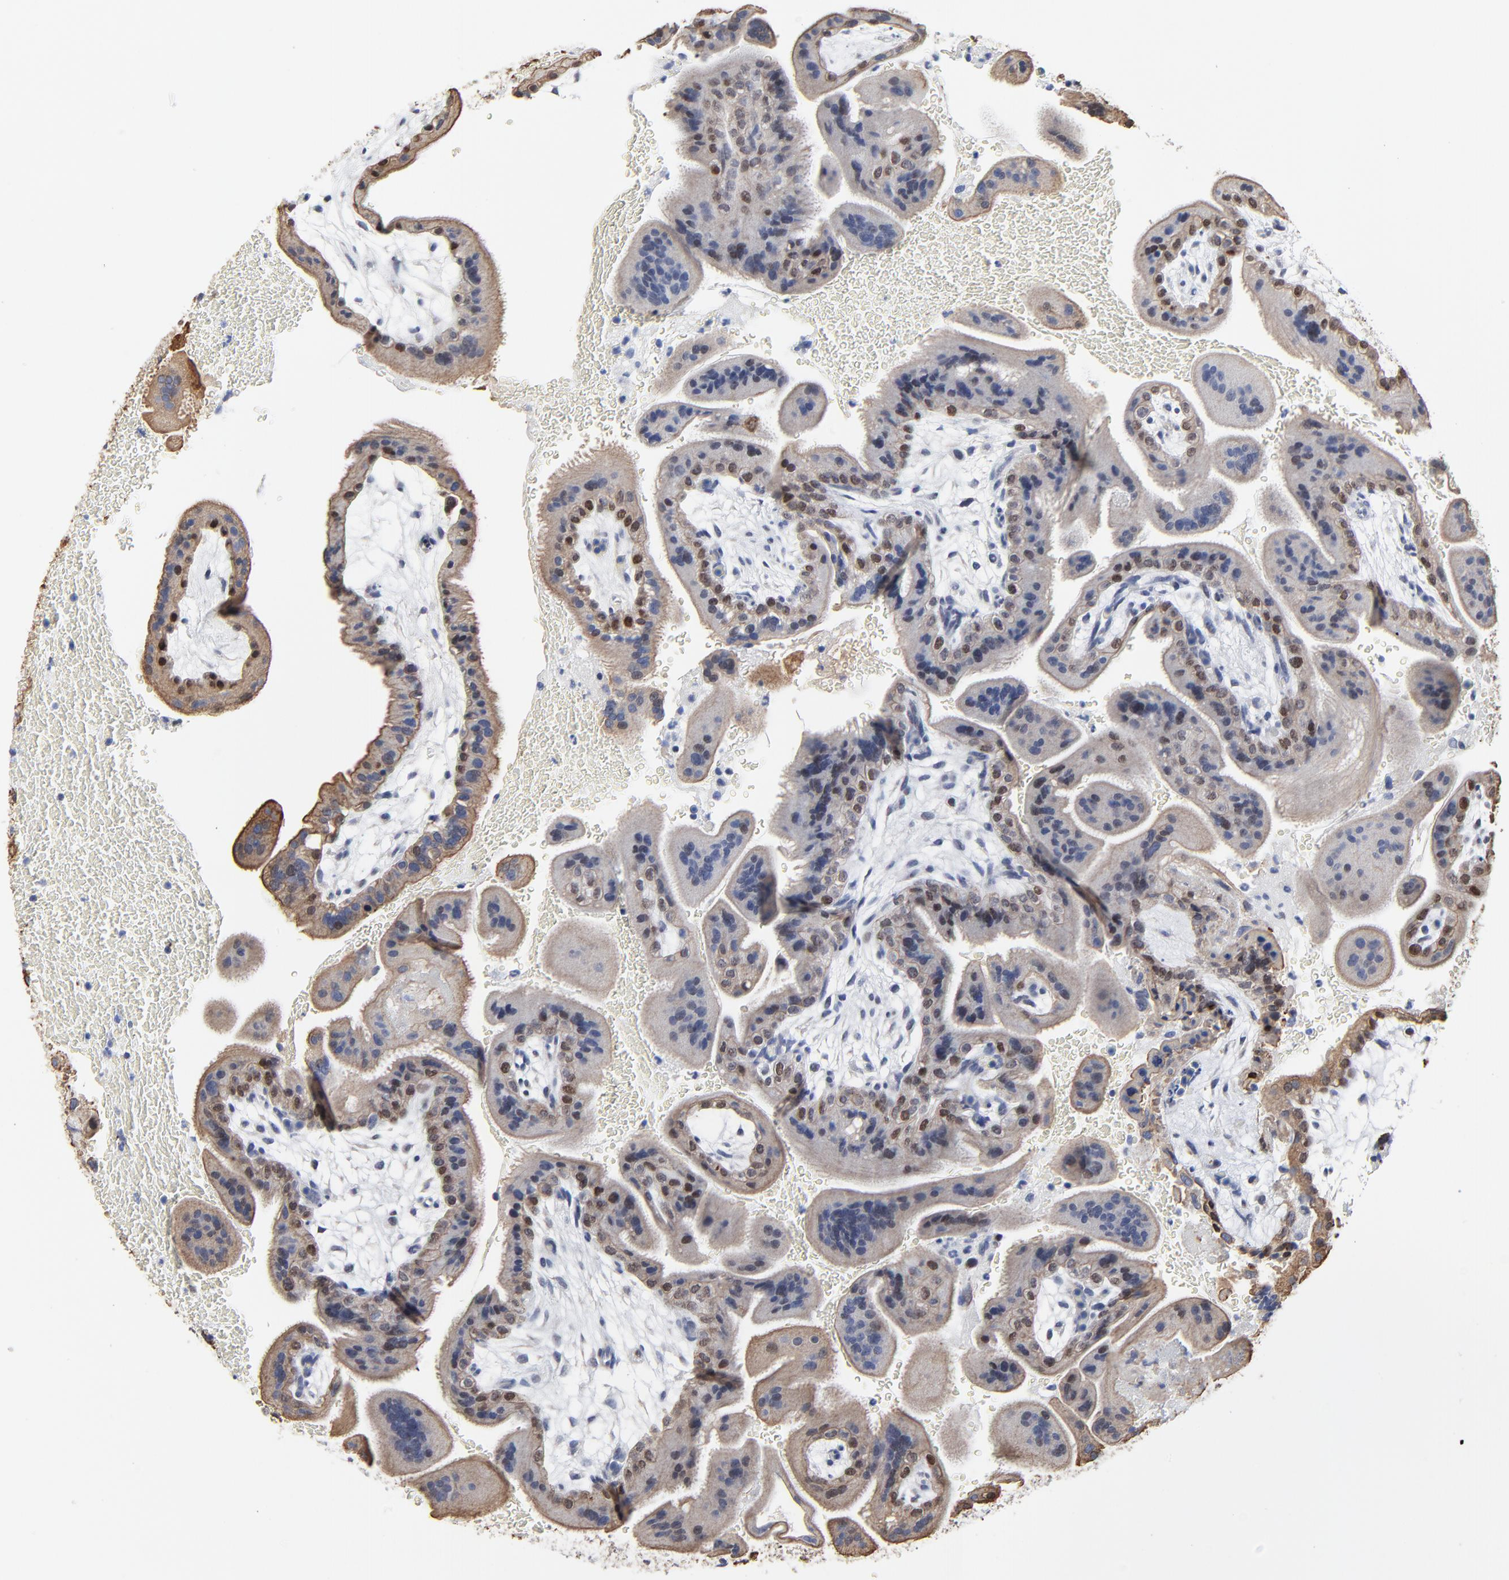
{"staining": {"intensity": "moderate", "quantity": "25%-75%", "location": "cytoplasmic/membranous,nuclear"}, "tissue": "placenta", "cell_type": "Trophoblastic cells", "image_type": "normal", "snomed": [{"axis": "morphology", "description": "Normal tissue, NOS"}, {"axis": "topography", "description": "Placenta"}], "caption": "This image shows normal placenta stained with immunohistochemistry (IHC) to label a protein in brown. The cytoplasmic/membranous,nuclear of trophoblastic cells show moderate positivity for the protein. Nuclei are counter-stained blue.", "gene": "LNX1", "patient": {"sex": "female", "age": 19}}